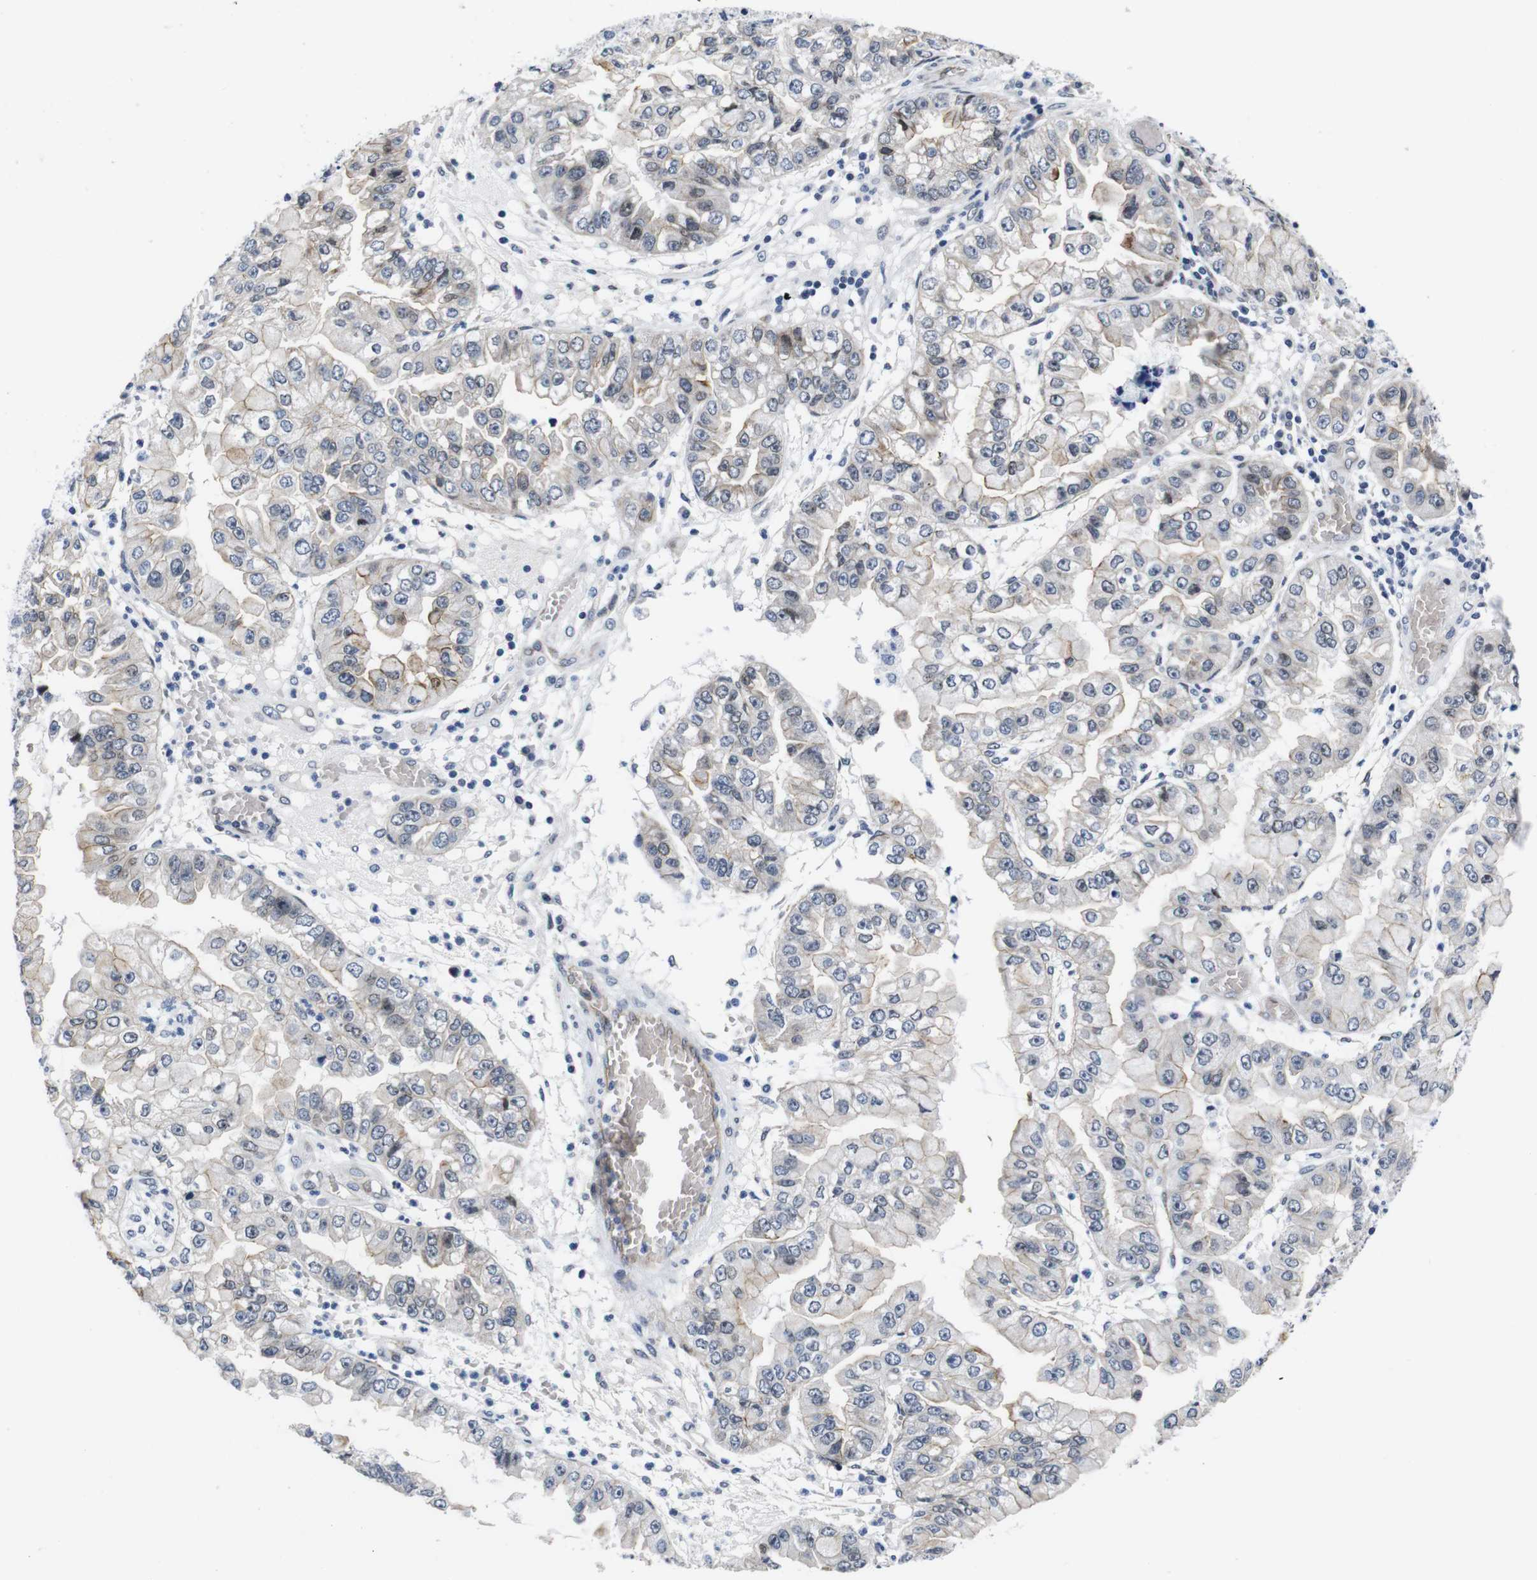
{"staining": {"intensity": "moderate", "quantity": "<25%", "location": "cytoplasmic/membranous"}, "tissue": "liver cancer", "cell_type": "Tumor cells", "image_type": "cancer", "snomed": [{"axis": "morphology", "description": "Cholangiocarcinoma"}, {"axis": "topography", "description": "Liver"}], "caption": "Liver cancer (cholangiocarcinoma) stained with a protein marker demonstrates moderate staining in tumor cells.", "gene": "SOCS3", "patient": {"sex": "female", "age": 79}}